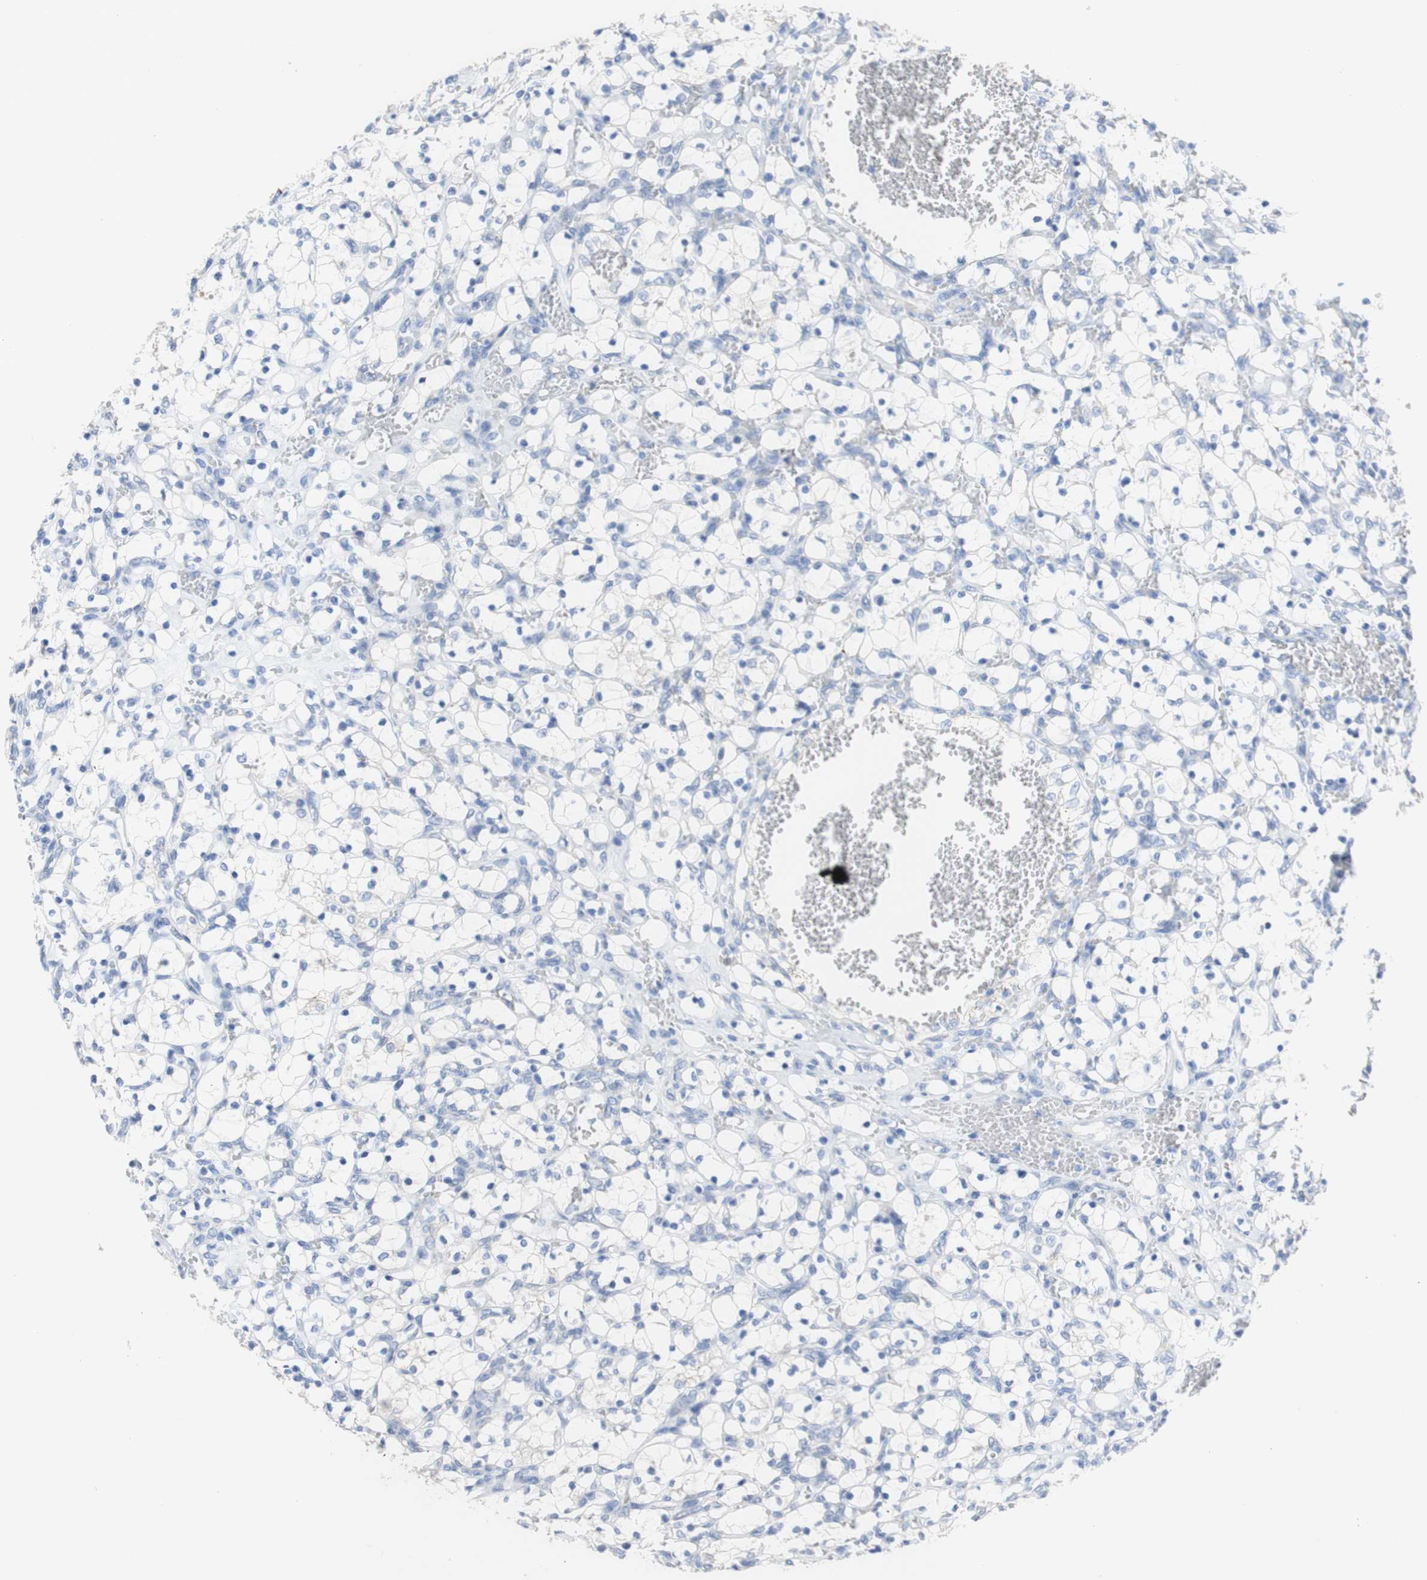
{"staining": {"intensity": "negative", "quantity": "none", "location": "none"}, "tissue": "renal cancer", "cell_type": "Tumor cells", "image_type": "cancer", "snomed": [{"axis": "morphology", "description": "Adenocarcinoma, NOS"}, {"axis": "topography", "description": "Kidney"}], "caption": "A histopathology image of human adenocarcinoma (renal) is negative for staining in tumor cells. (Stains: DAB immunohistochemistry (IHC) with hematoxylin counter stain, Microscopy: brightfield microscopy at high magnification).", "gene": "DSC2", "patient": {"sex": "female", "age": 69}}